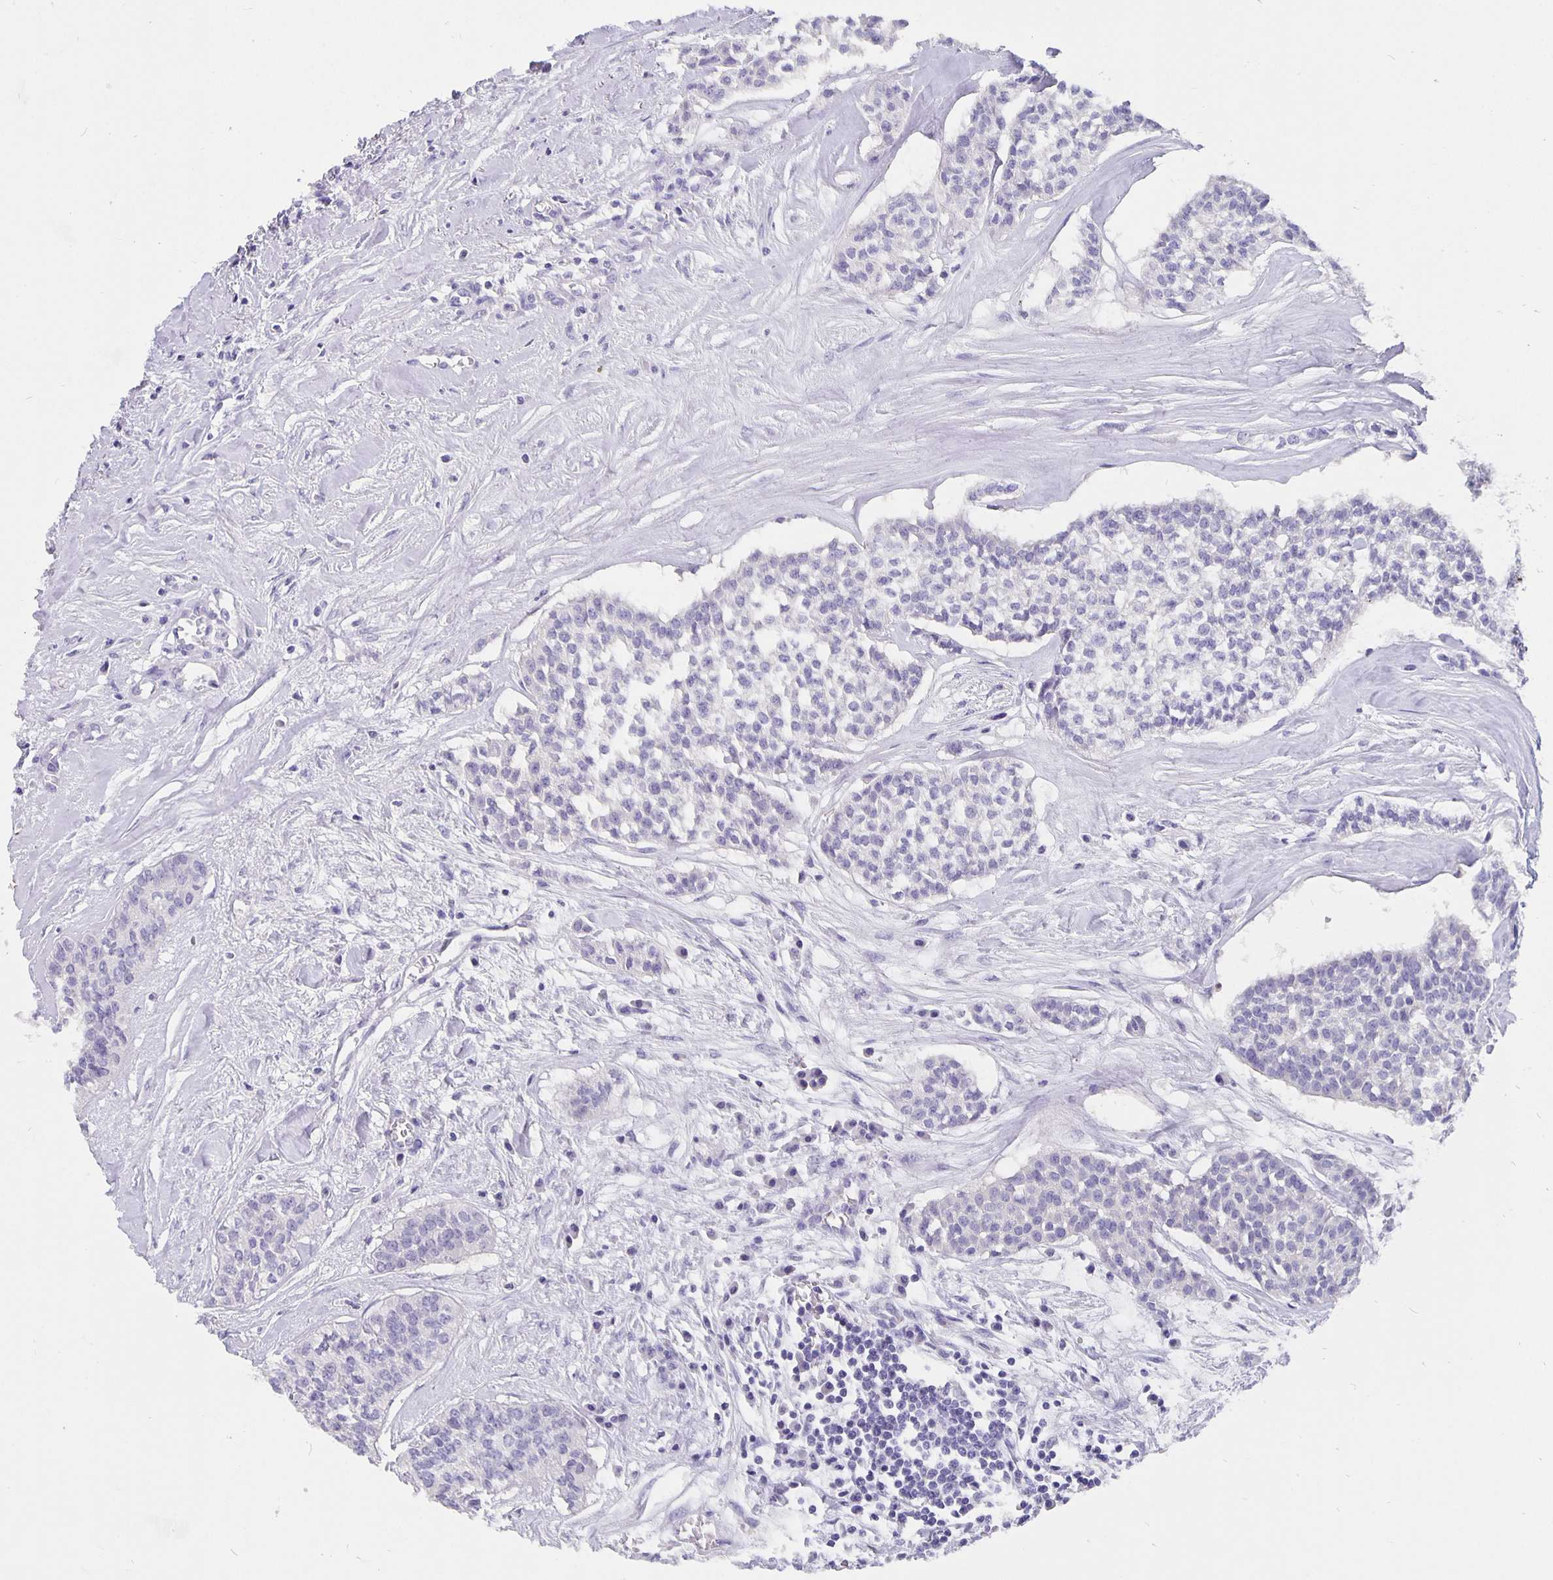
{"staining": {"intensity": "negative", "quantity": "none", "location": "none"}, "tissue": "head and neck cancer", "cell_type": "Tumor cells", "image_type": "cancer", "snomed": [{"axis": "morphology", "description": "Adenocarcinoma, NOS"}, {"axis": "topography", "description": "Head-Neck"}], "caption": "IHC micrograph of neoplastic tissue: human head and neck cancer stained with DAB displays no significant protein staining in tumor cells.", "gene": "CFAP74", "patient": {"sex": "male", "age": 81}}